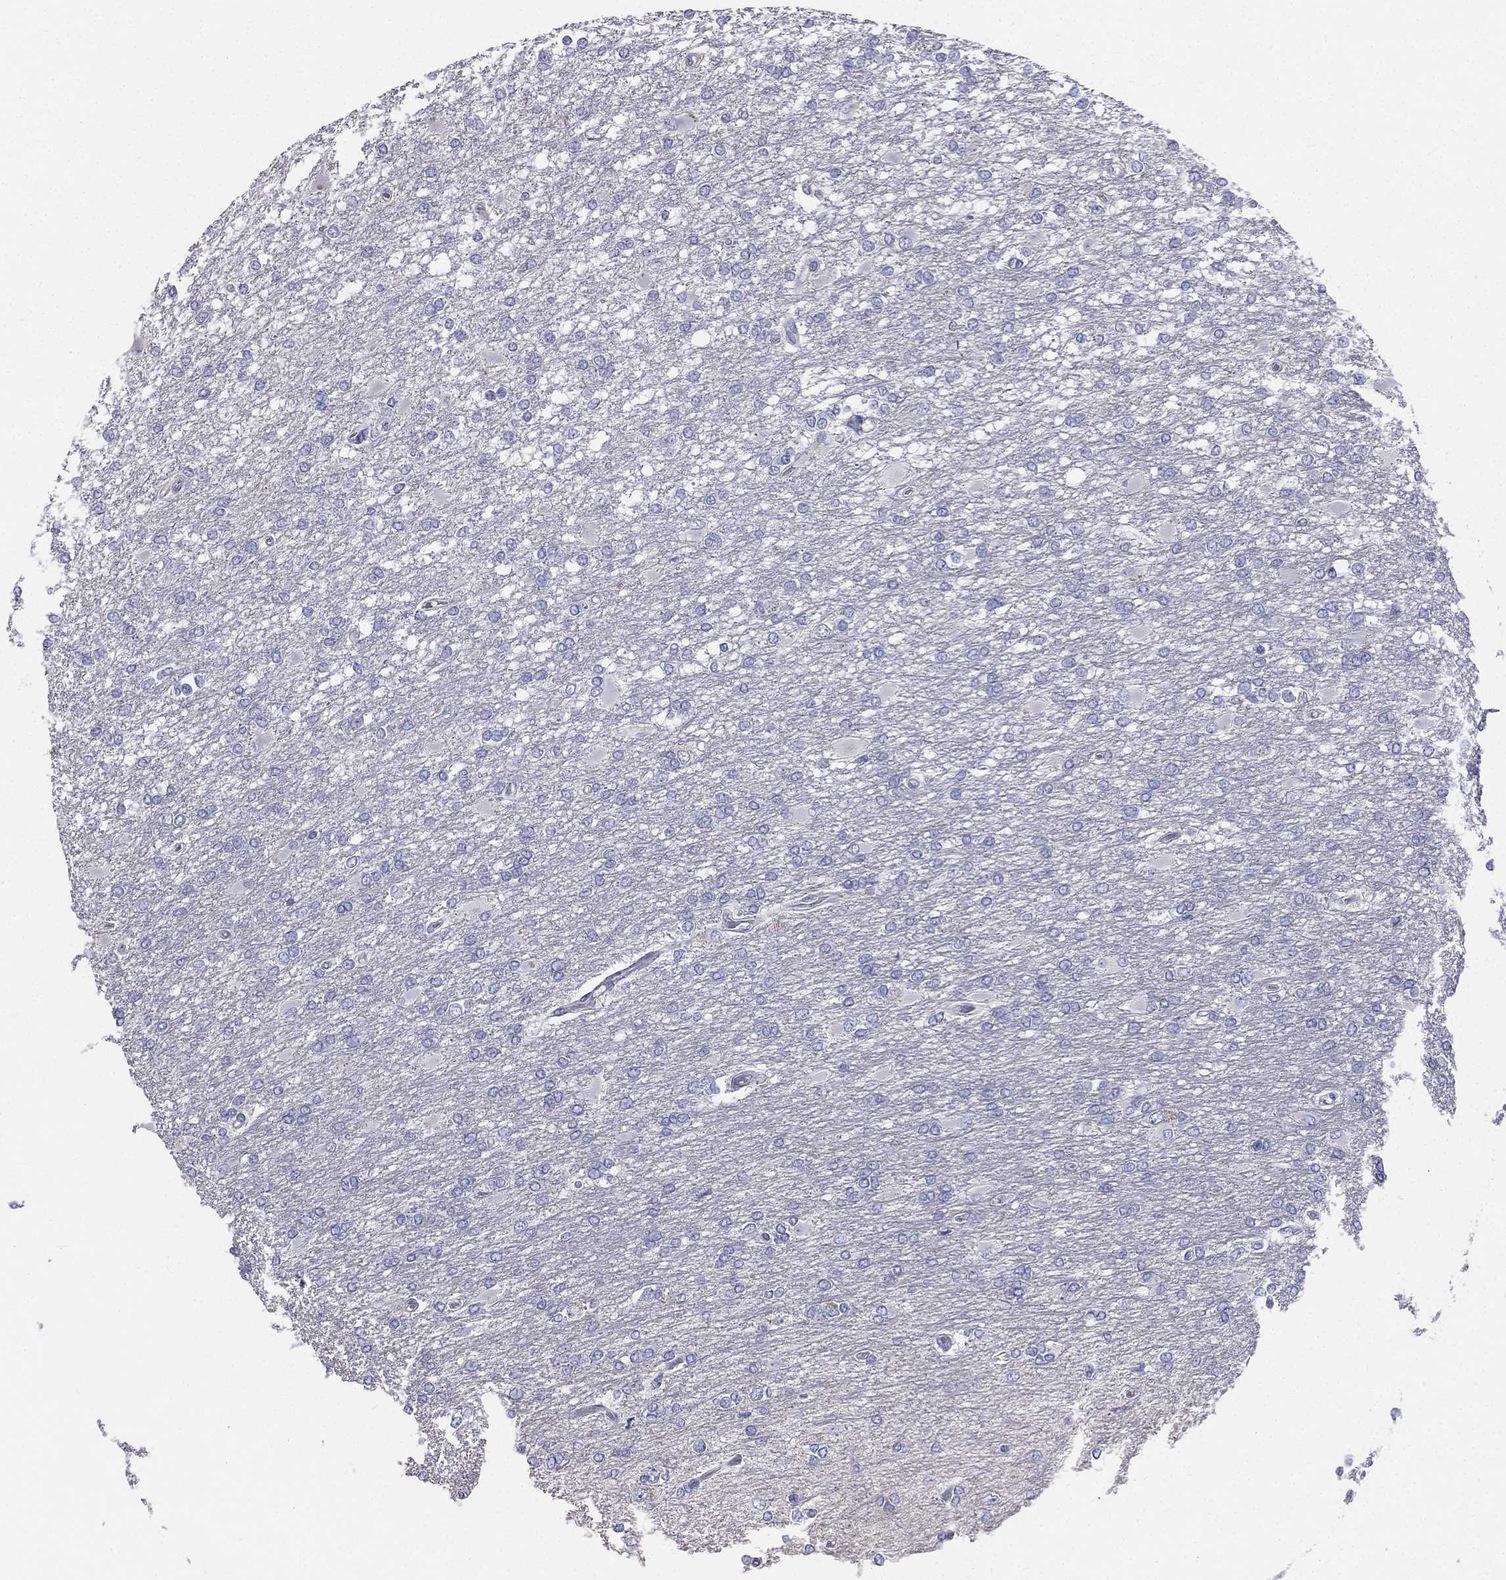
{"staining": {"intensity": "negative", "quantity": "none", "location": "none"}, "tissue": "glioma", "cell_type": "Tumor cells", "image_type": "cancer", "snomed": [{"axis": "morphology", "description": "Glioma, malignant, High grade"}, {"axis": "topography", "description": "Cerebral cortex"}], "caption": "A high-resolution photomicrograph shows immunohistochemistry (IHC) staining of glioma, which shows no significant staining in tumor cells. (Stains: DAB IHC with hematoxylin counter stain, Microscopy: brightfield microscopy at high magnification).", "gene": "MUC13", "patient": {"sex": "male", "age": 79}}